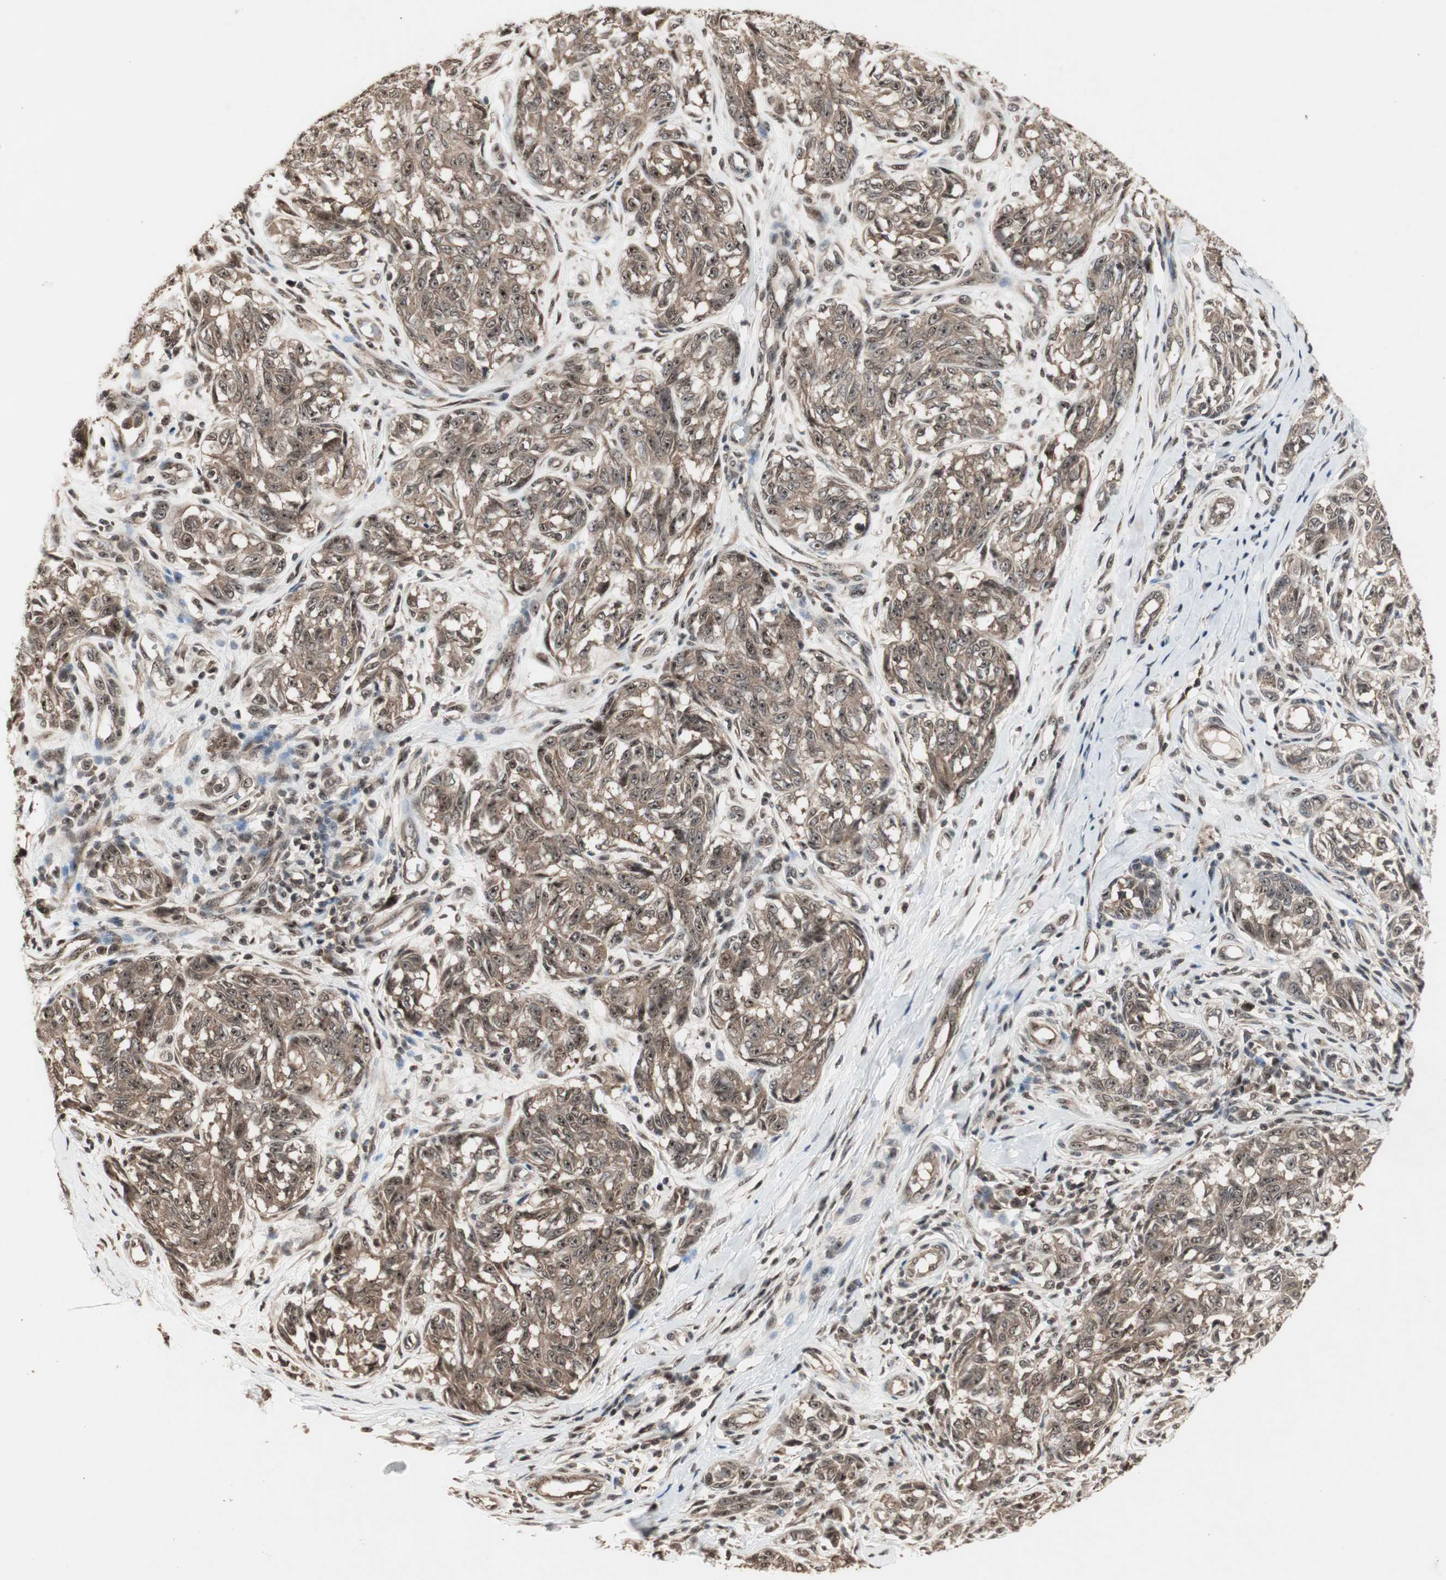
{"staining": {"intensity": "moderate", "quantity": ">75%", "location": "cytoplasmic/membranous,nuclear"}, "tissue": "melanoma", "cell_type": "Tumor cells", "image_type": "cancer", "snomed": [{"axis": "morphology", "description": "Malignant melanoma, NOS"}, {"axis": "topography", "description": "Skin"}], "caption": "A brown stain labels moderate cytoplasmic/membranous and nuclear positivity of a protein in malignant melanoma tumor cells.", "gene": "CSNK2B", "patient": {"sex": "female", "age": 64}}